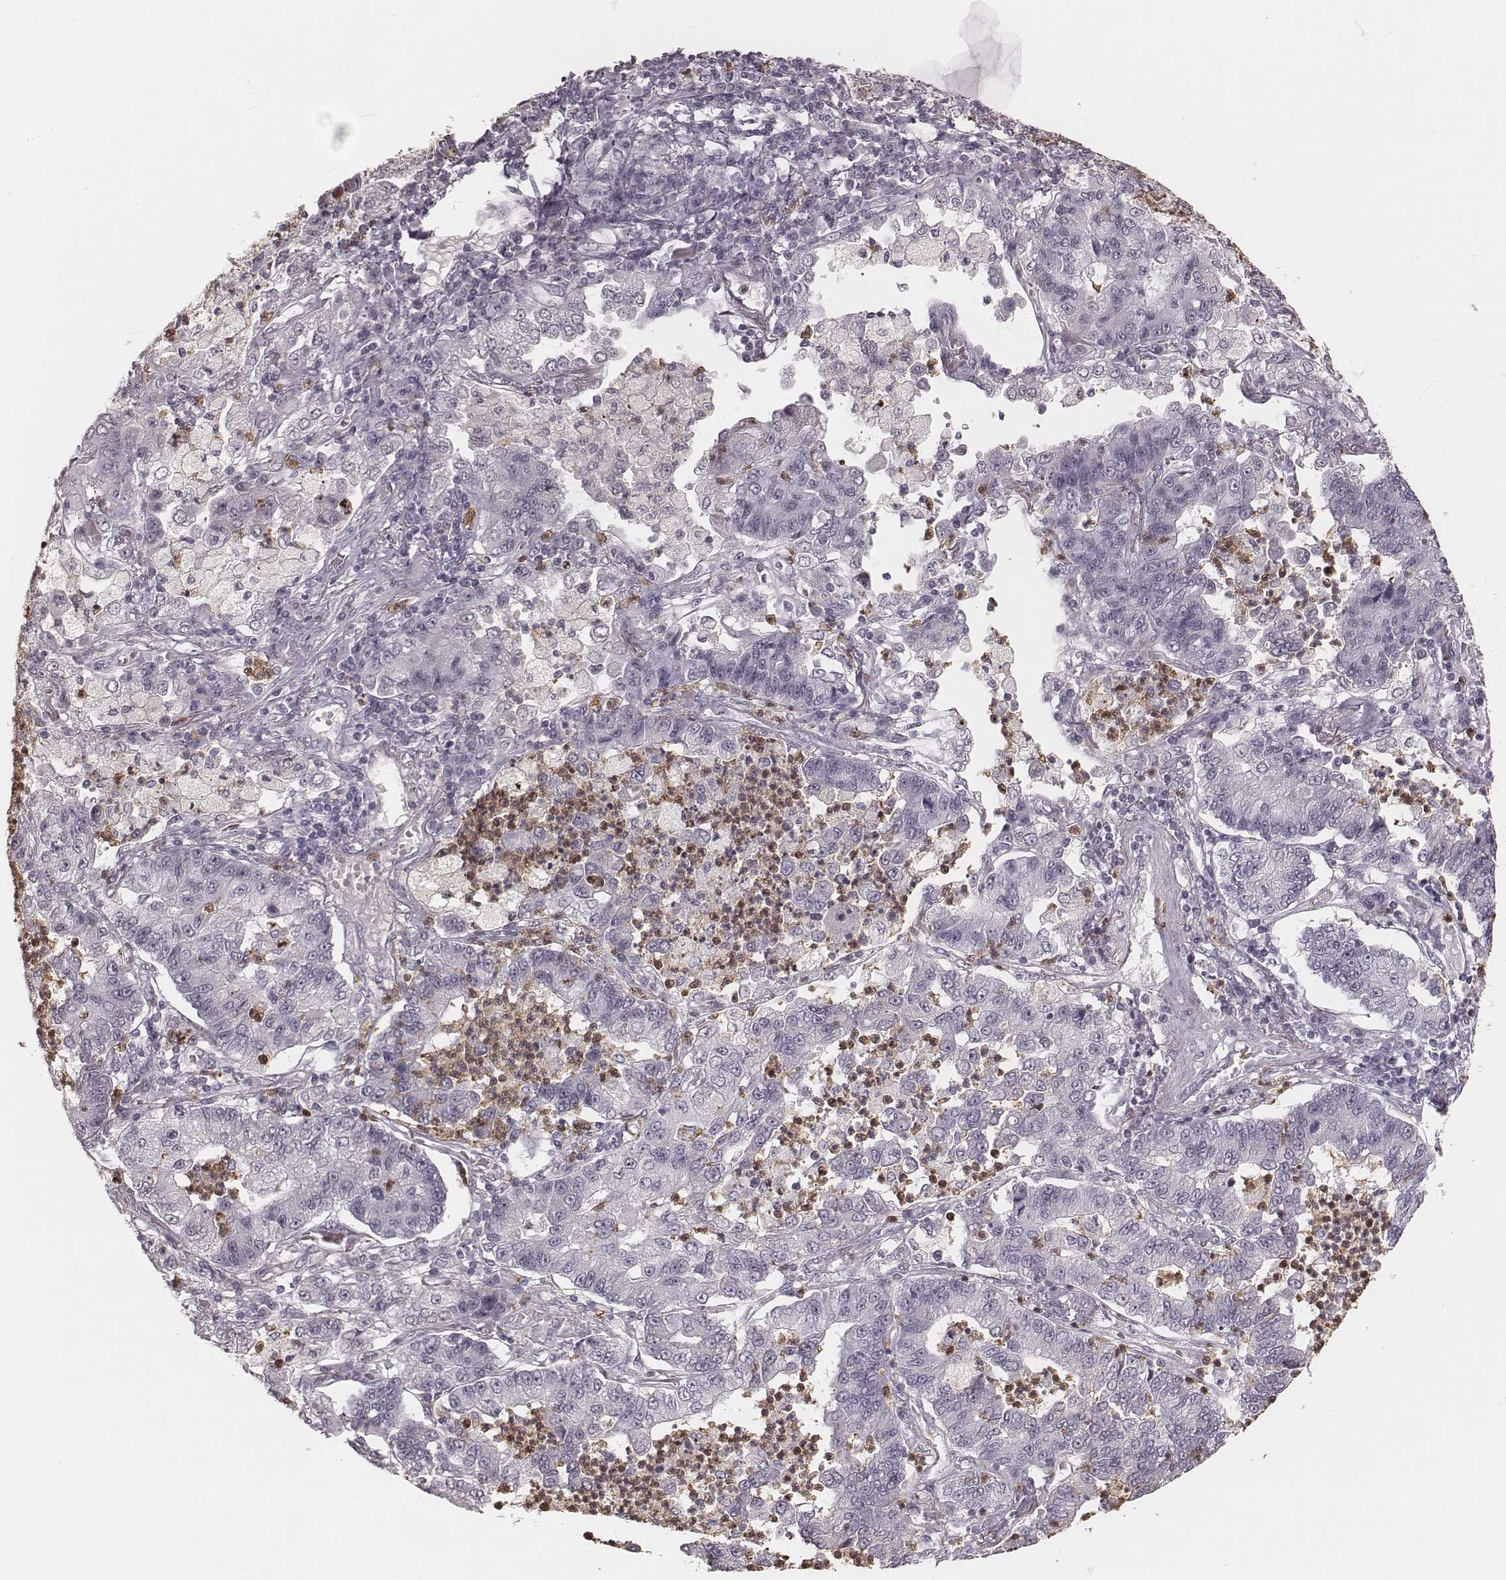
{"staining": {"intensity": "negative", "quantity": "none", "location": "none"}, "tissue": "lung cancer", "cell_type": "Tumor cells", "image_type": "cancer", "snomed": [{"axis": "morphology", "description": "Adenocarcinoma, NOS"}, {"axis": "topography", "description": "Lung"}], "caption": "This is an immunohistochemistry (IHC) image of human lung cancer. There is no positivity in tumor cells.", "gene": "KITLG", "patient": {"sex": "female", "age": 57}}